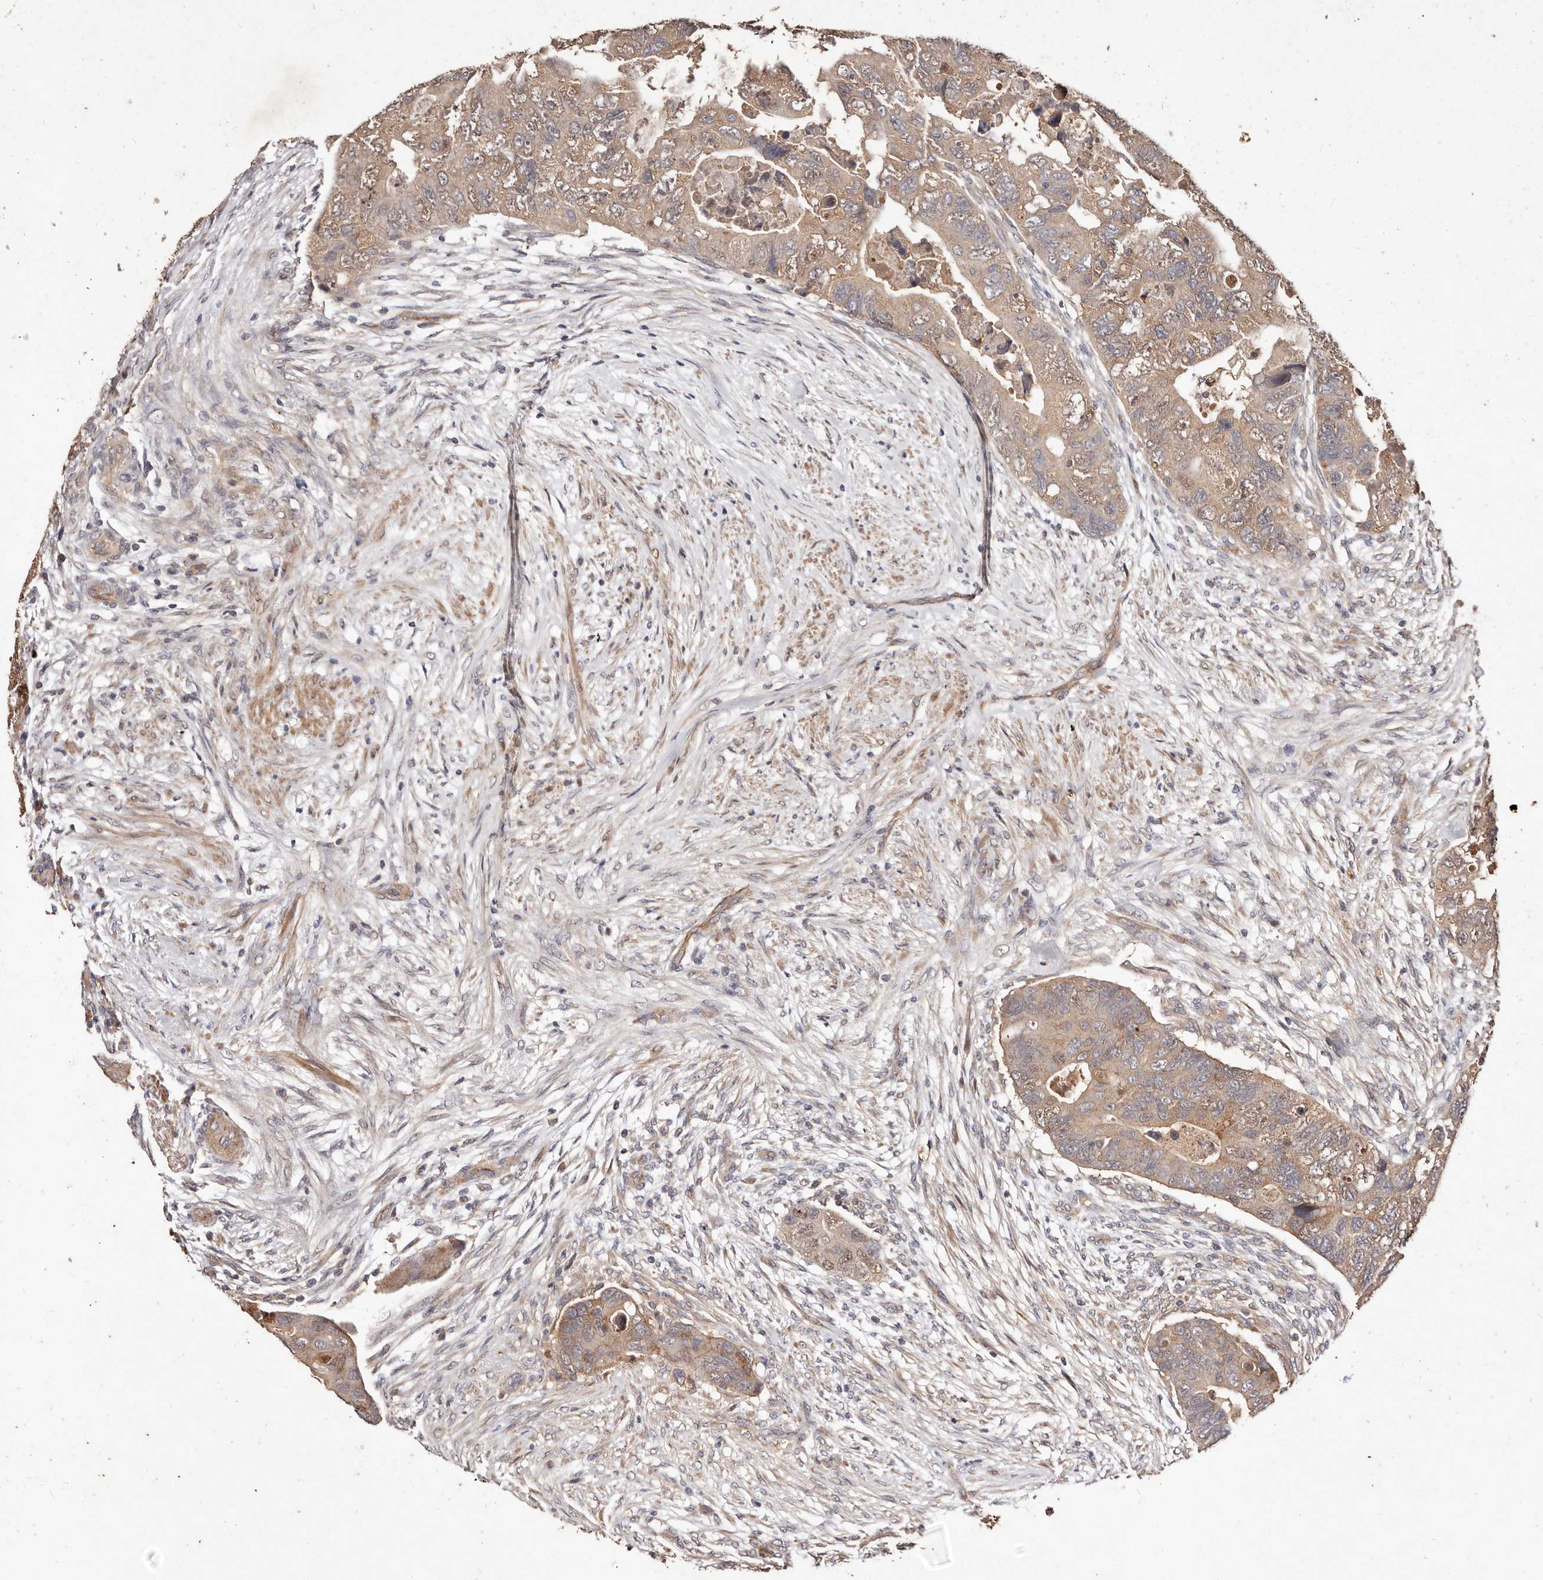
{"staining": {"intensity": "weak", "quantity": ">75%", "location": "cytoplasmic/membranous,nuclear"}, "tissue": "colorectal cancer", "cell_type": "Tumor cells", "image_type": "cancer", "snomed": [{"axis": "morphology", "description": "Adenocarcinoma, NOS"}, {"axis": "topography", "description": "Rectum"}], "caption": "Tumor cells show low levels of weak cytoplasmic/membranous and nuclear staining in approximately >75% of cells in colorectal cancer (adenocarcinoma).", "gene": "CCL14", "patient": {"sex": "male", "age": 63}}